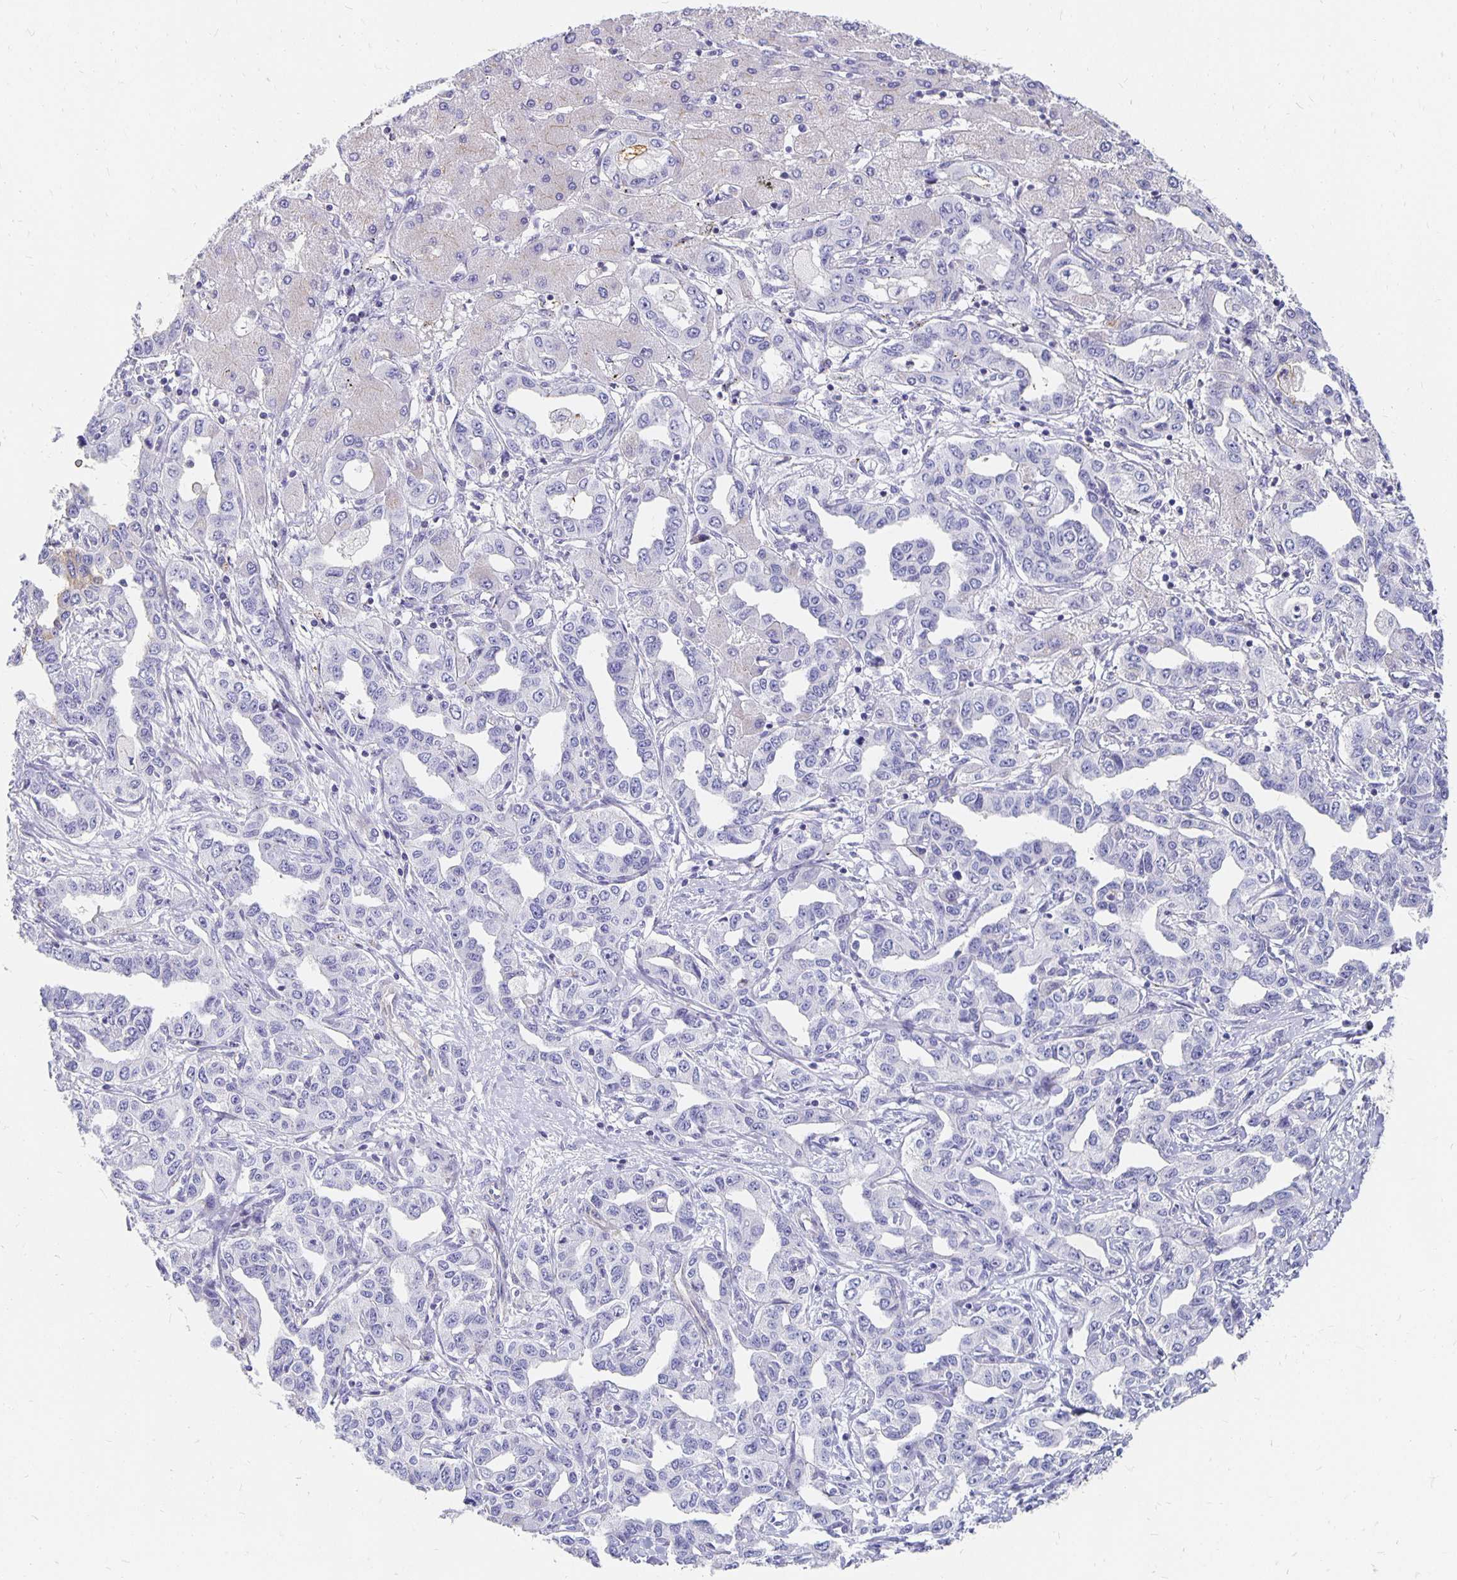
{"staining": {"intensity": "negative", "quantity": "none", "location": "none"}, "tissue": "liver cancer", "cell_type": "Tumor cells", "image_type": "cancer", "snomed": [{"axis": "morphology", "description": "Cholangiocarcinoma"}, {"axis": "topography", "description": "Liver"}], "caption": "DAB (3,3'-diaminobenzidine) immunohistochemical staining of human liver cancer (cholangiocarcinoma) reveals no significant staining in tumor cells.", "gene": "APOB", "patient": {"sex": "male", "age": 59}}